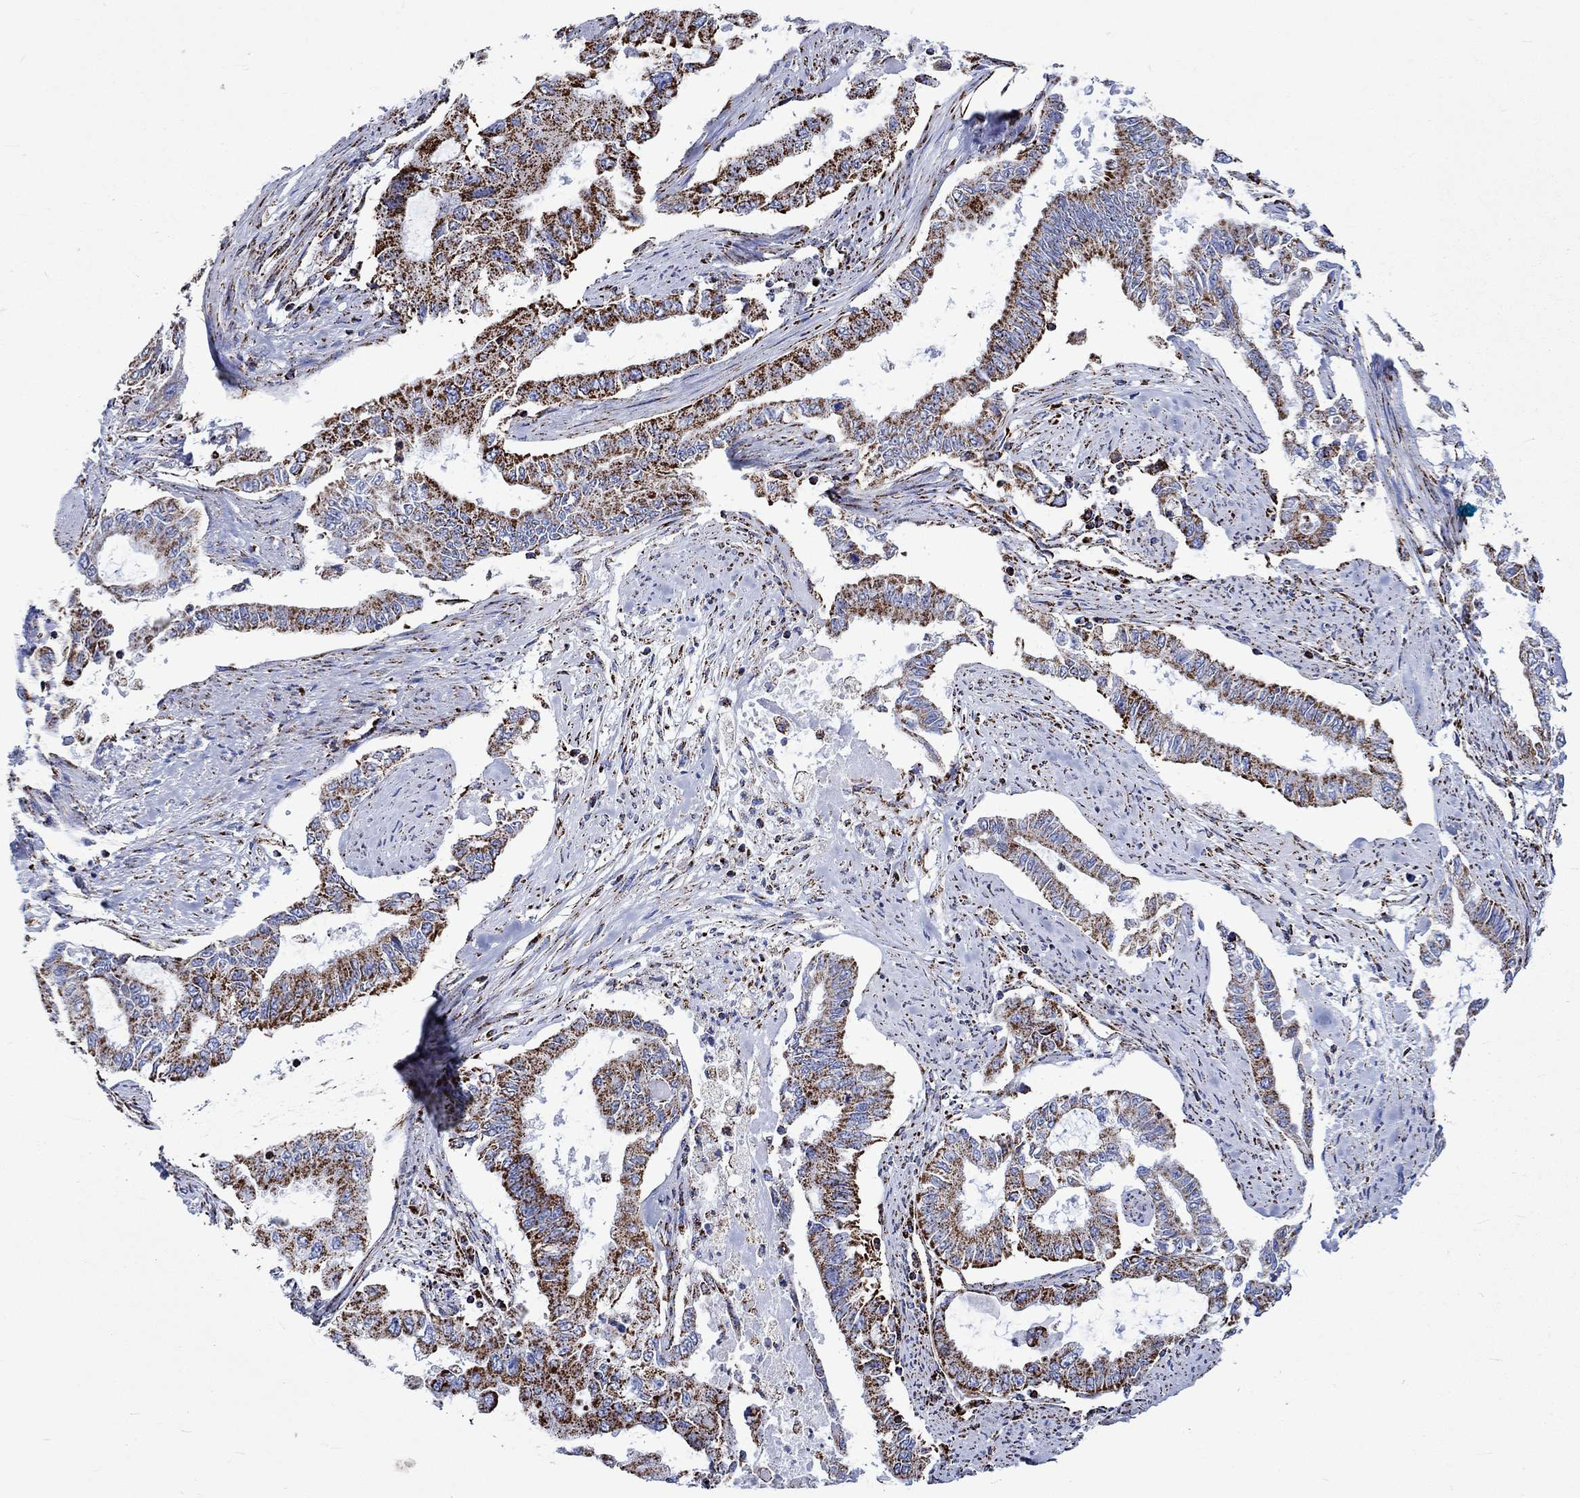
{"staining": {"intensity": "strong", "quantity": ">75%", "location": "cytoplasmic/membranous"}, "tissue": "endometrial cancer", "cell_type": "Tumor cells", "image_type": "cancer", "snomed": [{"axis": "morphology", "description": "Adenocarcinoma, NOS"}, {"axis": "topography", "description": "Uterus"}], "caption": "IHC of endometrial cancer reveals high levels of strong cytoplasmic/membranous staining in approximately >75% of tumor cells.", "gene": "RCE1", "patient": {"sex": "female", "age": 59}}